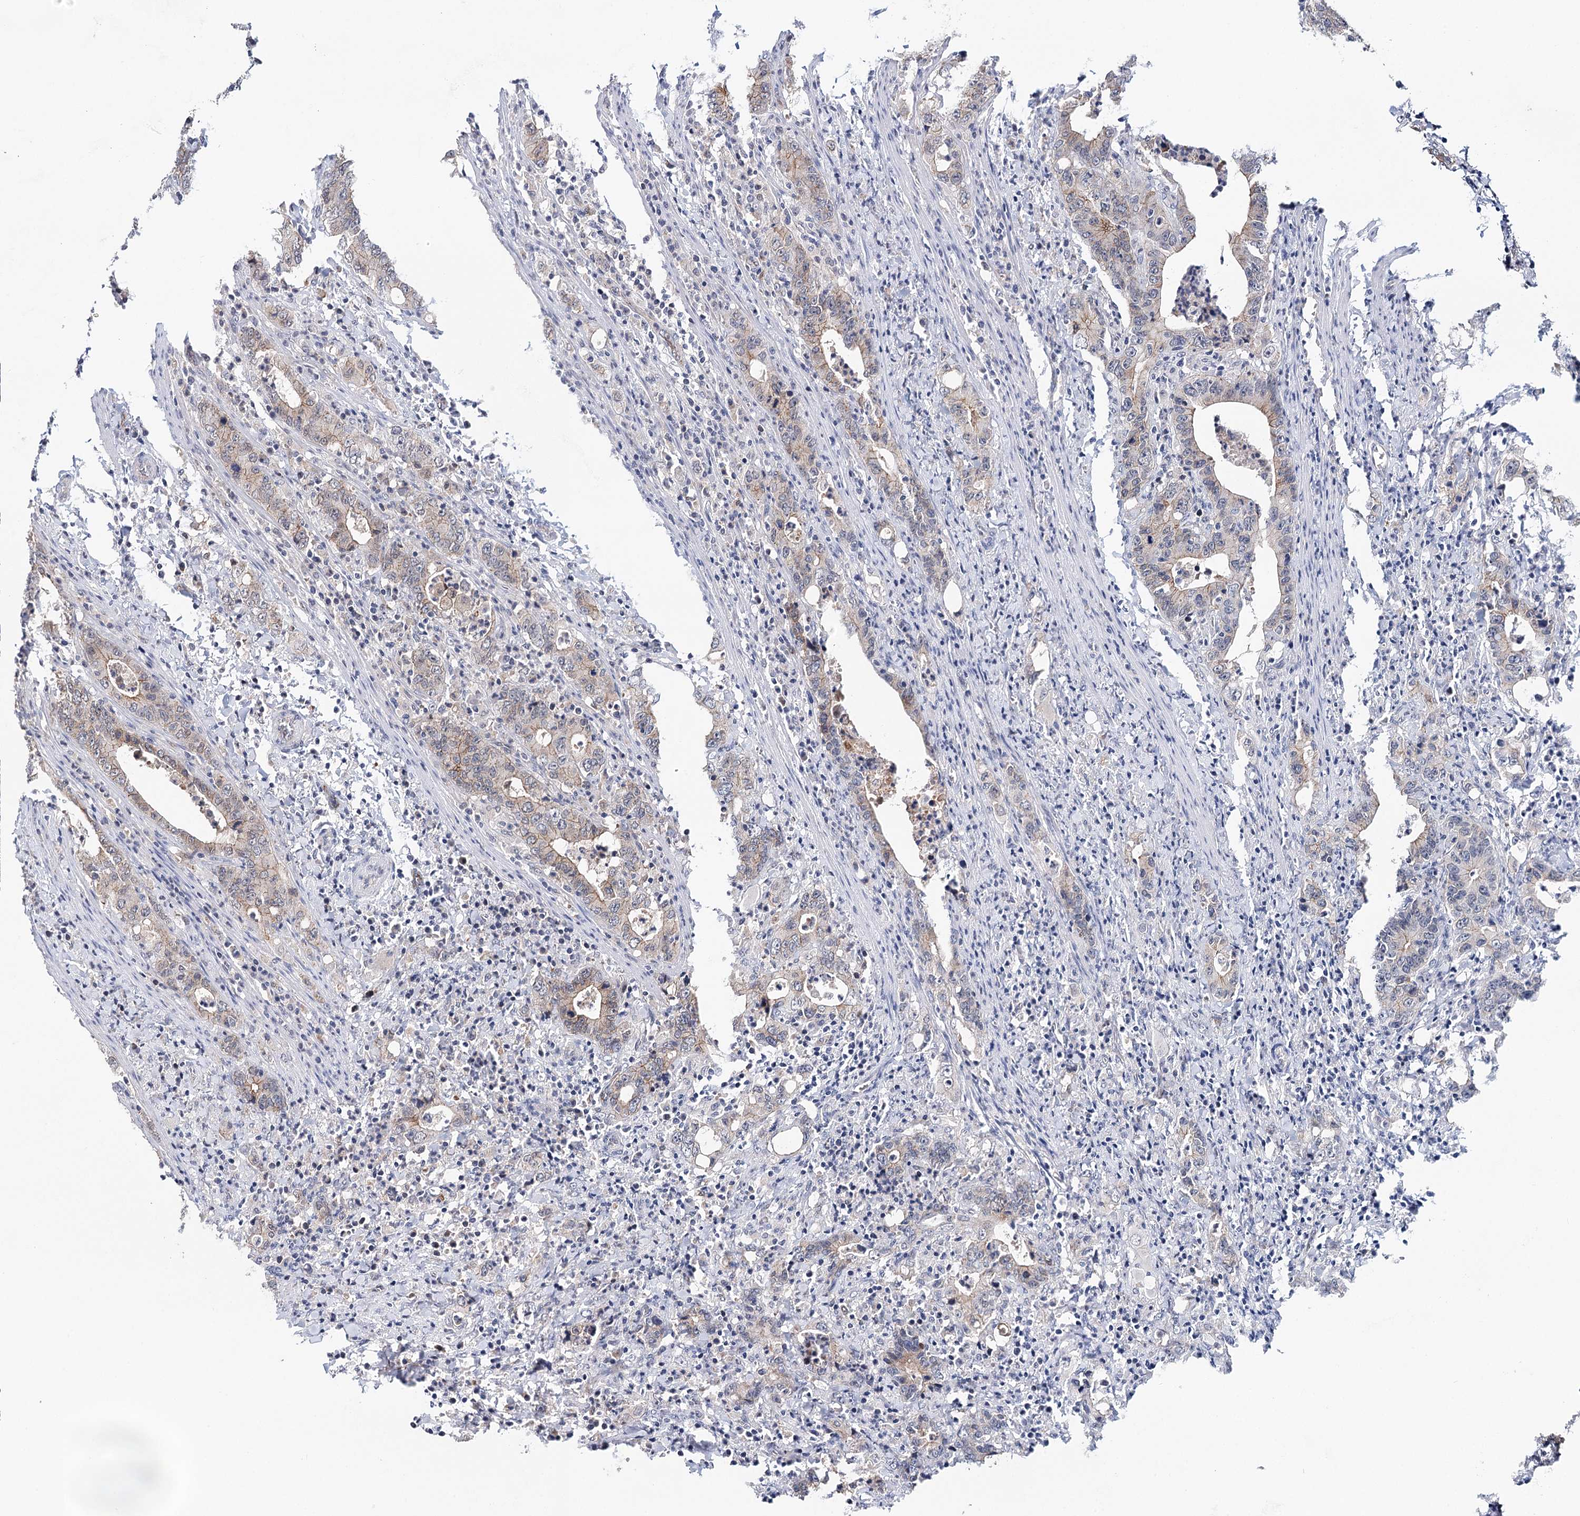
{"staining": {"intensity": "weak", "quantity": "<25%", "location": "cytoplasmic/membranous"}, "tissue": "colorectal cancer", "cell_type": "Tumor cells", "image_type": "cancer", "snomed": [{"axis": "morphology", "description": "Adenocarcinoma, NOS"}, {"axis": "topography", "description": "Colon"}], "caption": "There is no significant staining in tumor cells of colorectal cancer.", "gene": "PKP4", "patient": {"sex": "female", "age": 75}}